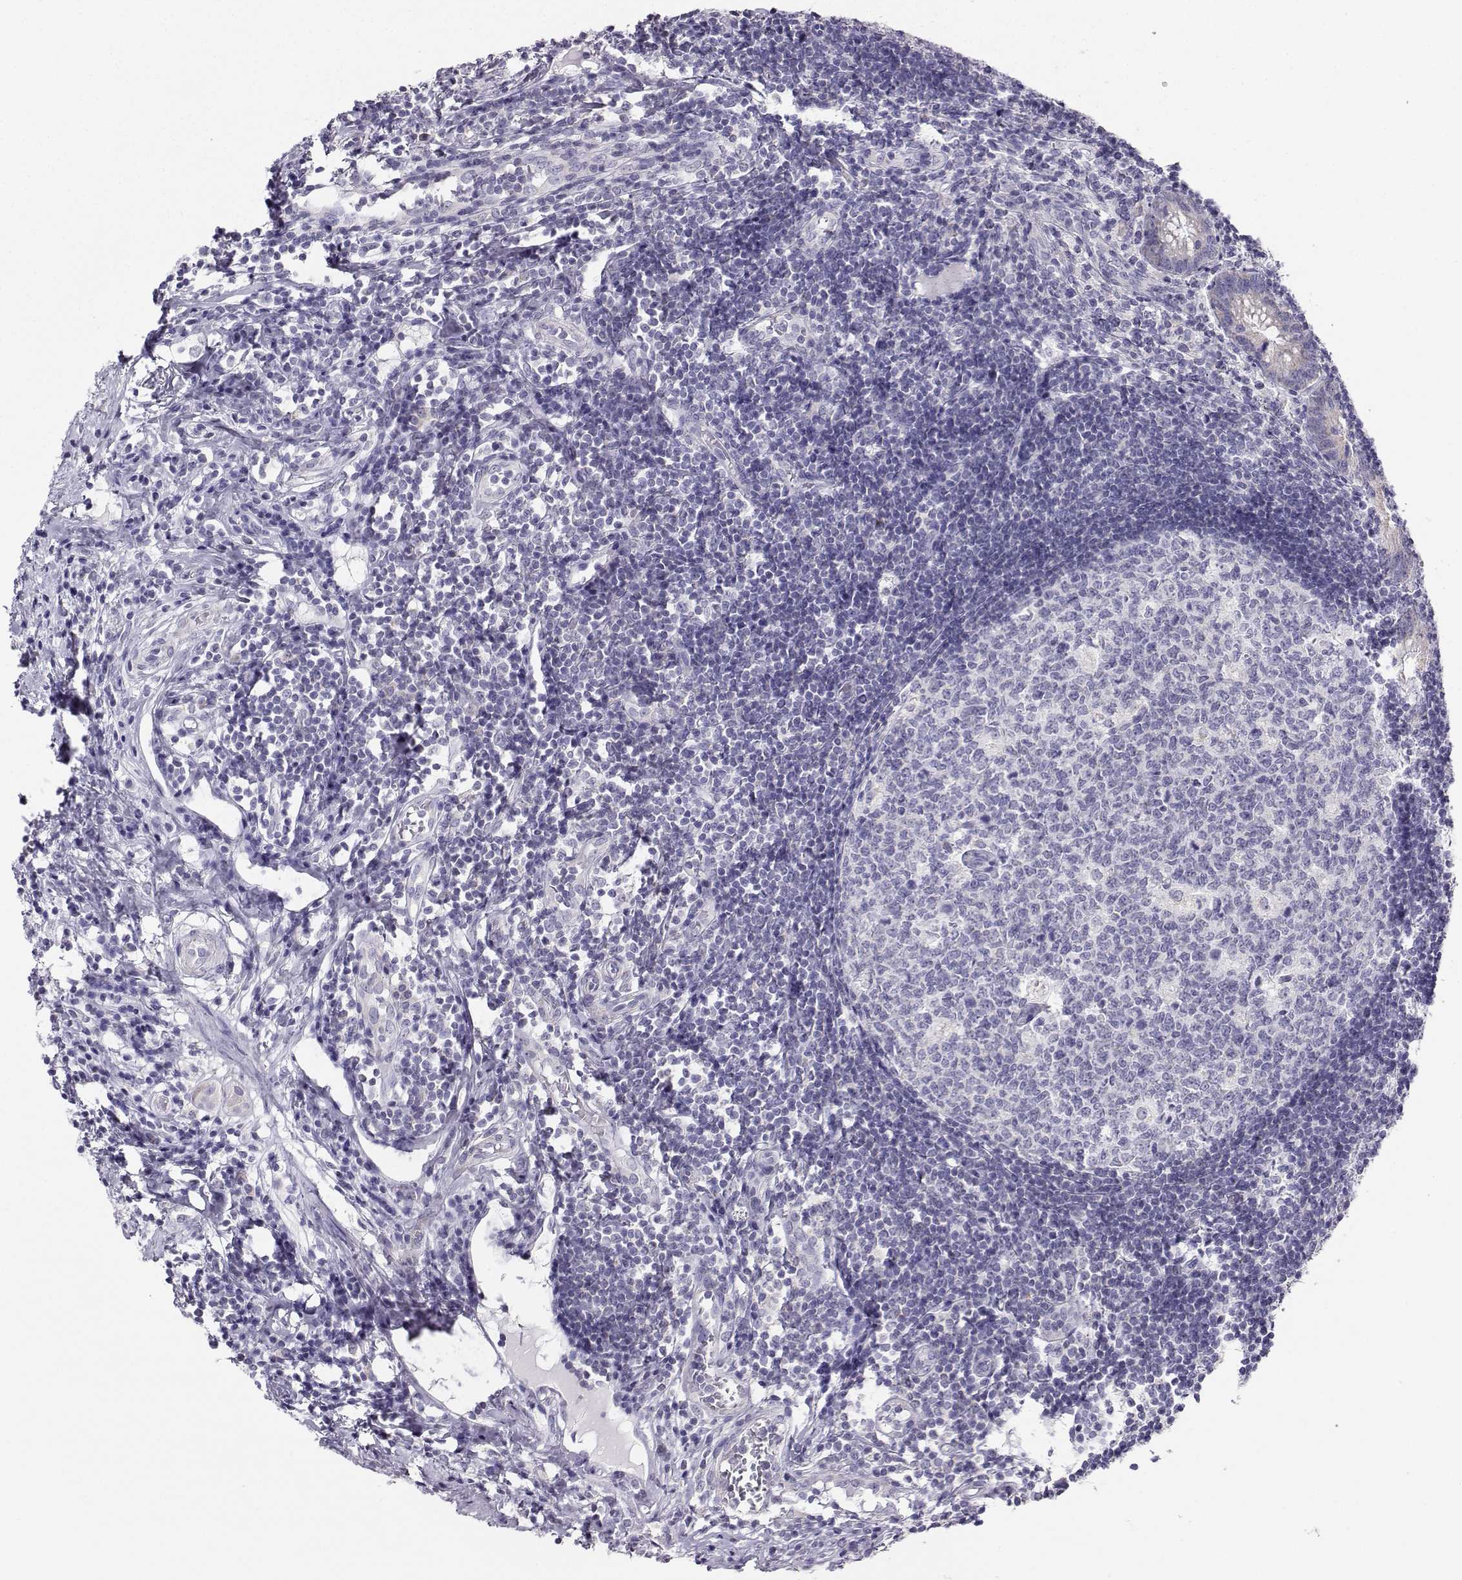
{"staining": {"intensity": "negative", "quantity": "none", "location": "none"}, "tissue": "appendix", "cell_type": "Lymphoid tissue", "image_type": "normal", "snomed": [{"axis": "morphology", "description": "Normal tissue, NOS"}, {"axis": "morphology", "description": "Inflammation, NOS"}, {"axis": "topography", "description": "Appendix"}], "caption": "Immunohistochemical staining of unremarkable appendix displays no significant positivity in lymphoid tissue.", "gene": "AVP", "patient": {"sex": "male", "age": 16}}